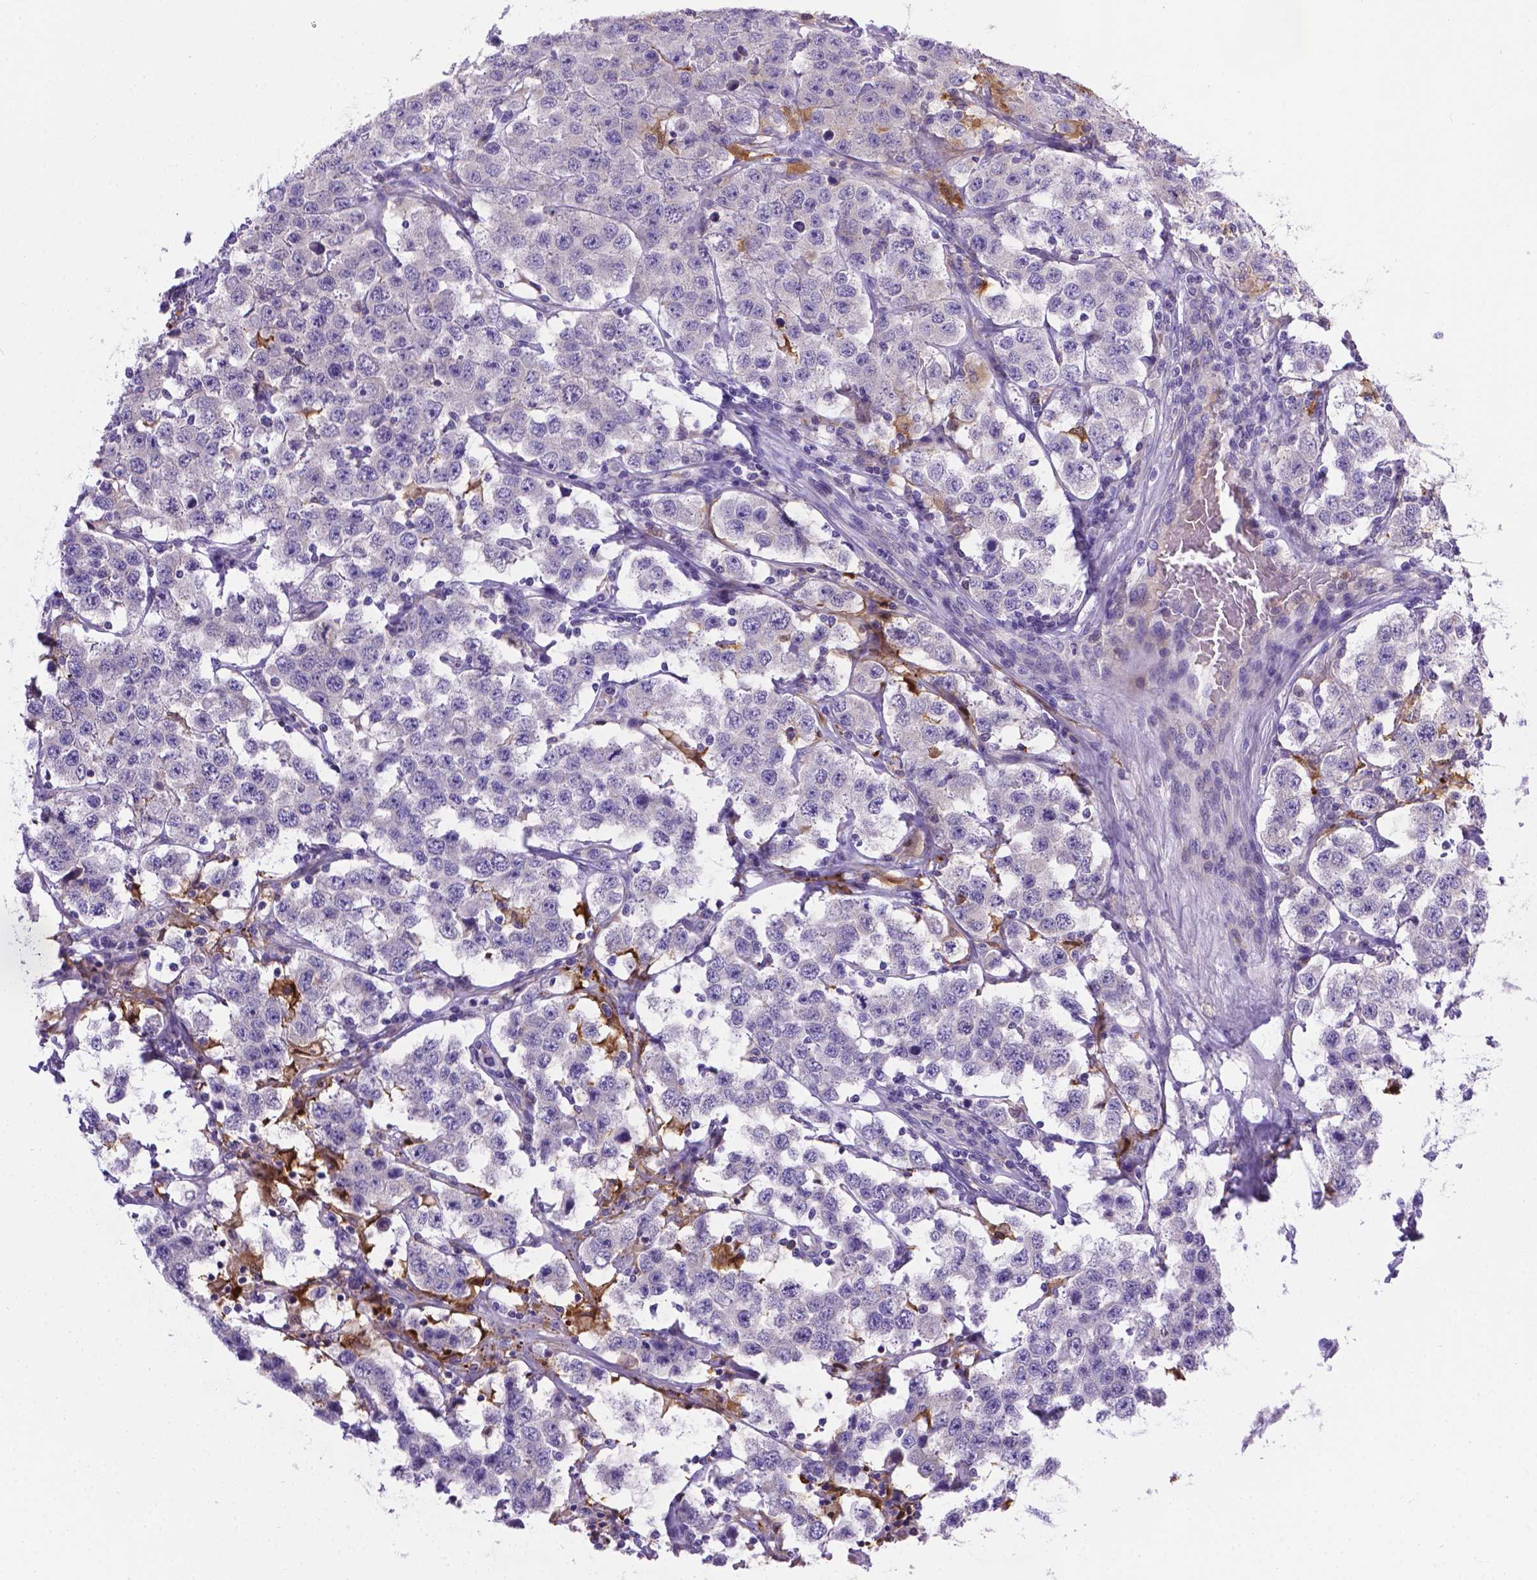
{"staining": {"intensity": "negative", "quantity": "none", "location": "none"}, "tissue": "testis cancer", "cell_type": "Tumor cells", "image_type": "cancer", "snomed": [{"axis": "morphology", "description": "Seminoma, NOS"}, {"axis": "topography", "description": "Testis"}], "caption": "Immunohistochemical staining of human seminoma (testis) exhibits no significant positivity in tumor cells.", "gene": "TM4SF18", "patient": {"sex": "male", "age": 52}}